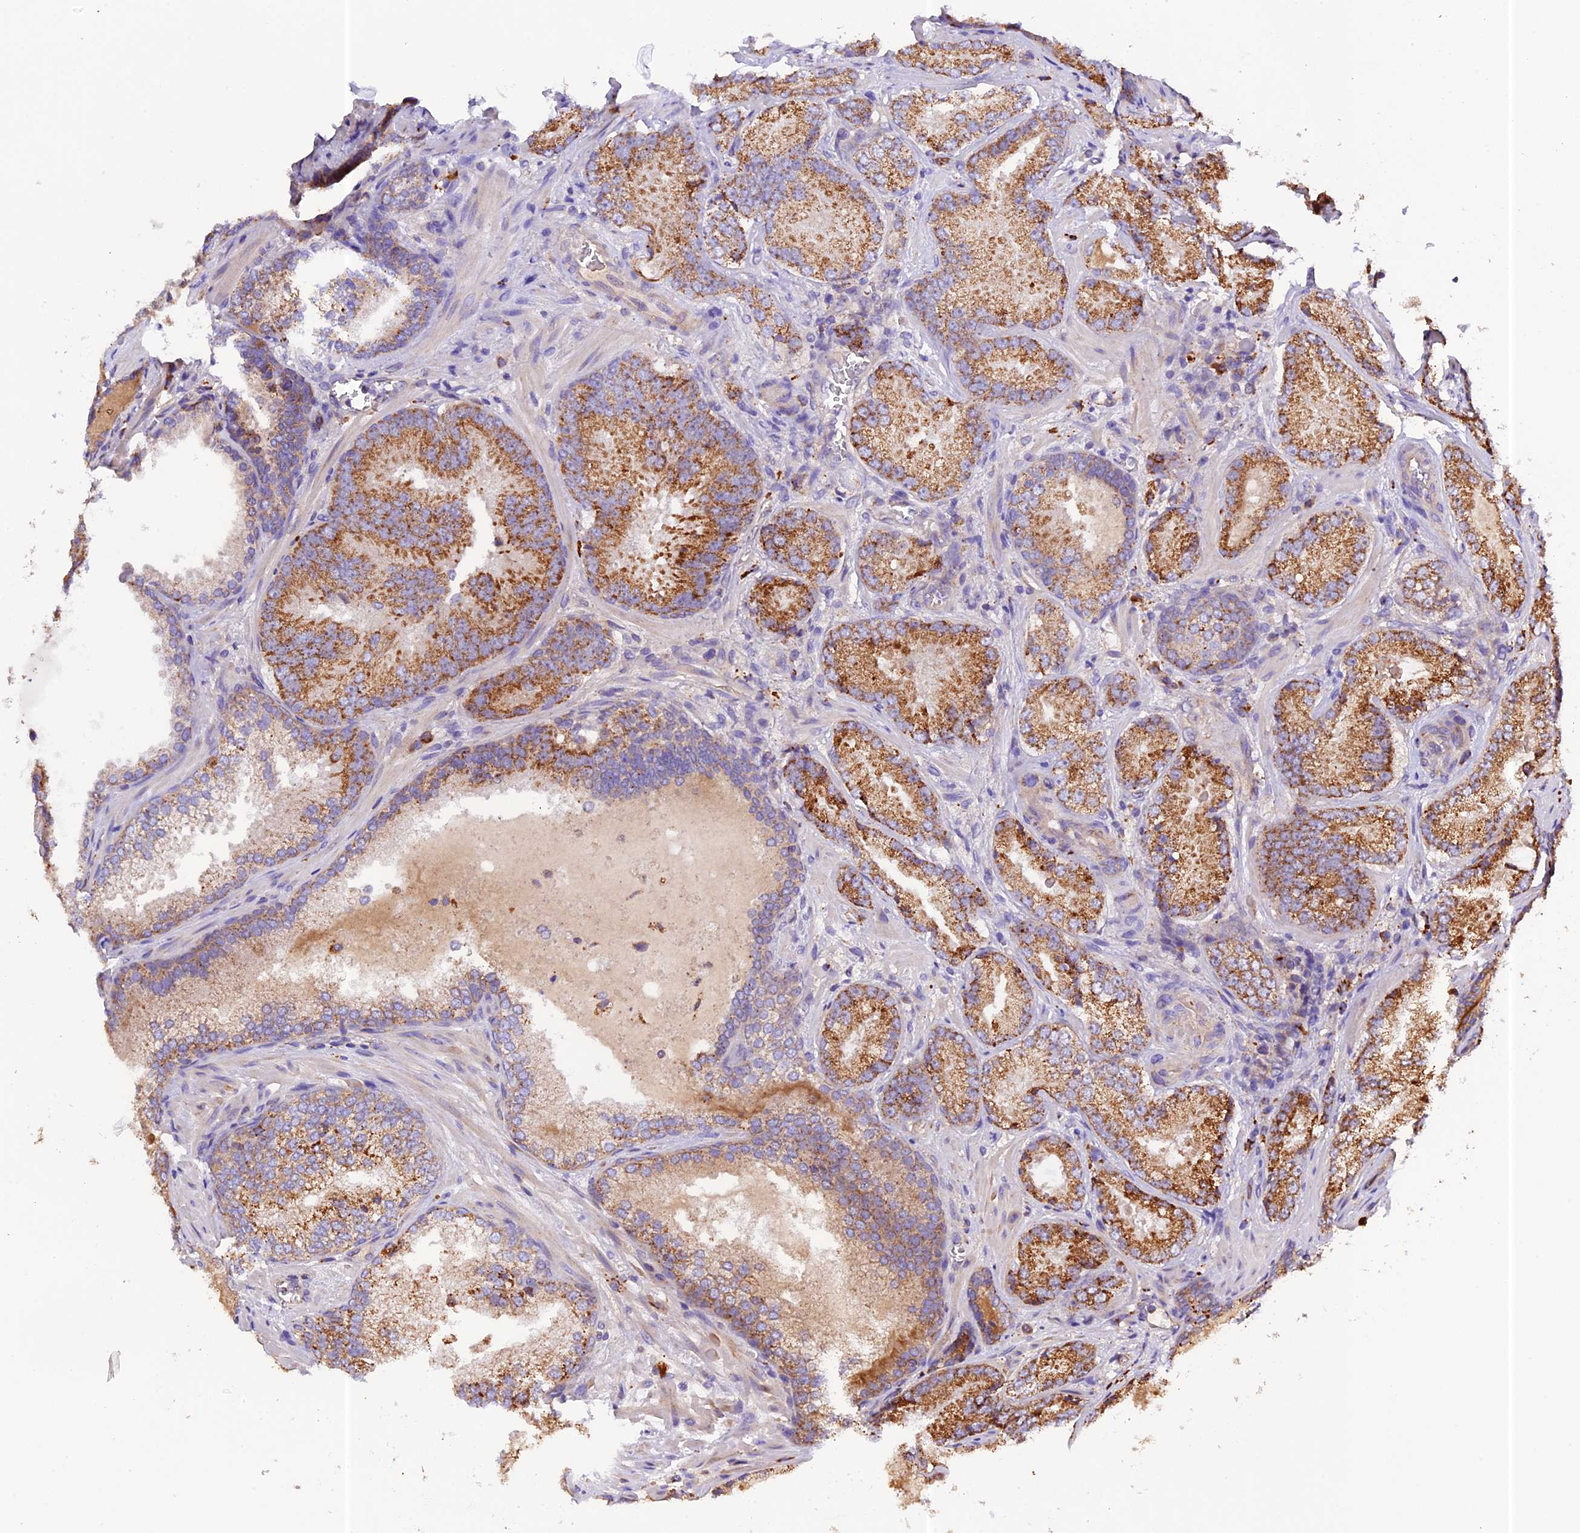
{"staining": {"intensity": "strong", "quantity": ">75%", "location": "cytoplasmic/membranous"}, "tissue": "prostate cancer", "cell_type": "Tumor cells", "image_type": "cancer", "snomed": [{"axis": "morphology", "description": "Adenocarcinoma, Low grade"}, {"axis": "topography", "description": "Prostate"}], "caption": "Adenocarcinoma (low-grade) (prostate) stained with a protein marker reveals strong staining in tumor cells.", "gene": "METTL22", "patient": {"sex": "male", "age": 74}}